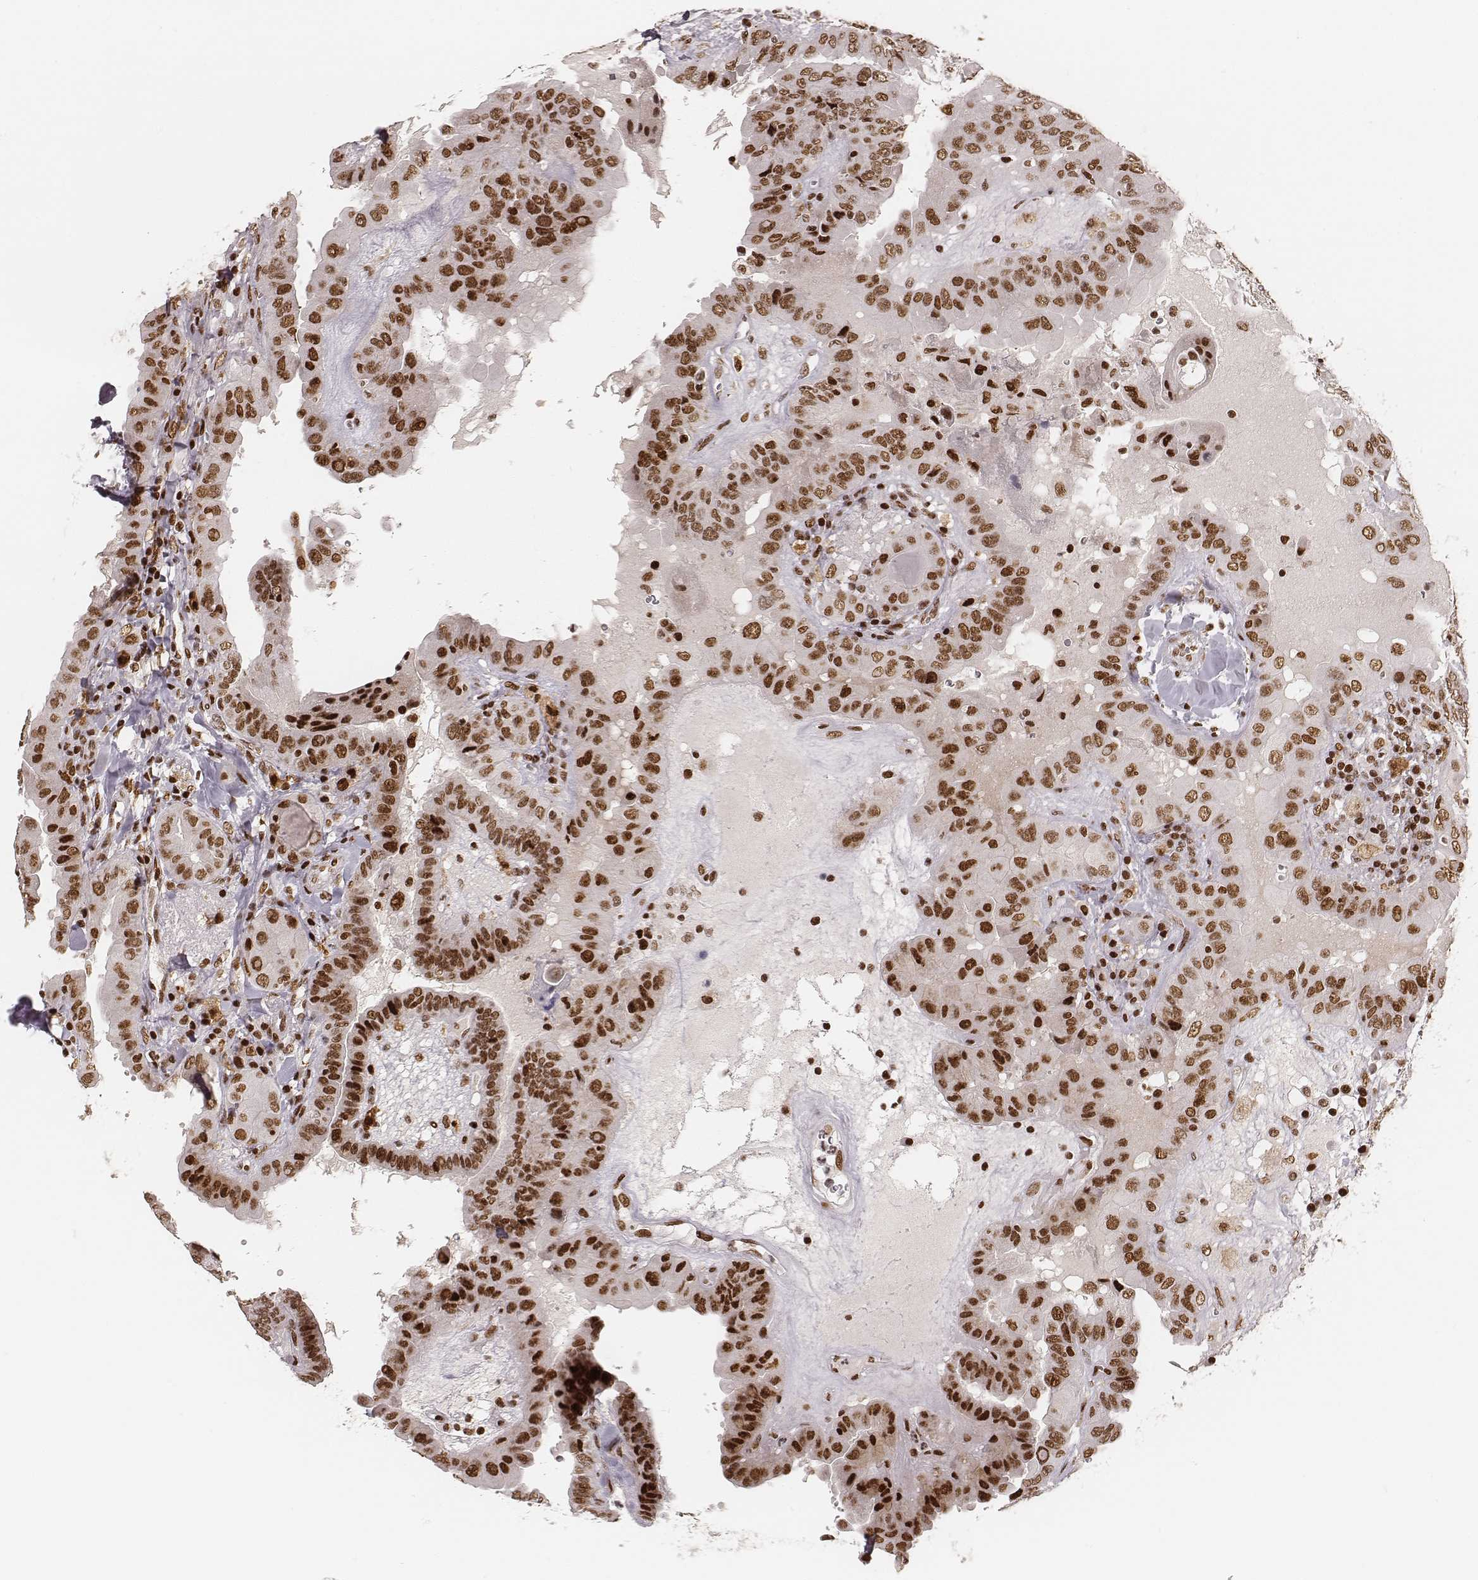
{"staining": {"intensity": "strong", "quantity": ">75%", "location": "nuclear"}, "tissue": "thyroid cancer", "cell_type": "Tumor cells", "image_type": "cancer", "snomed": [{"axis": "morphology", "description": "Papillary adenocarcinoma, NOS"}, {"axis": "topography", "description": "Thyroid gland"}], "caption": "Approximately >75% of tumor cells in thyroid cancer (papillary adenocarcinoma) exhibit strong nuclear protein positivity as visualized by brown immunohistochemical staining.", "gene": "HNRNPC", "patient": {"sex": "female", "age": 37}}